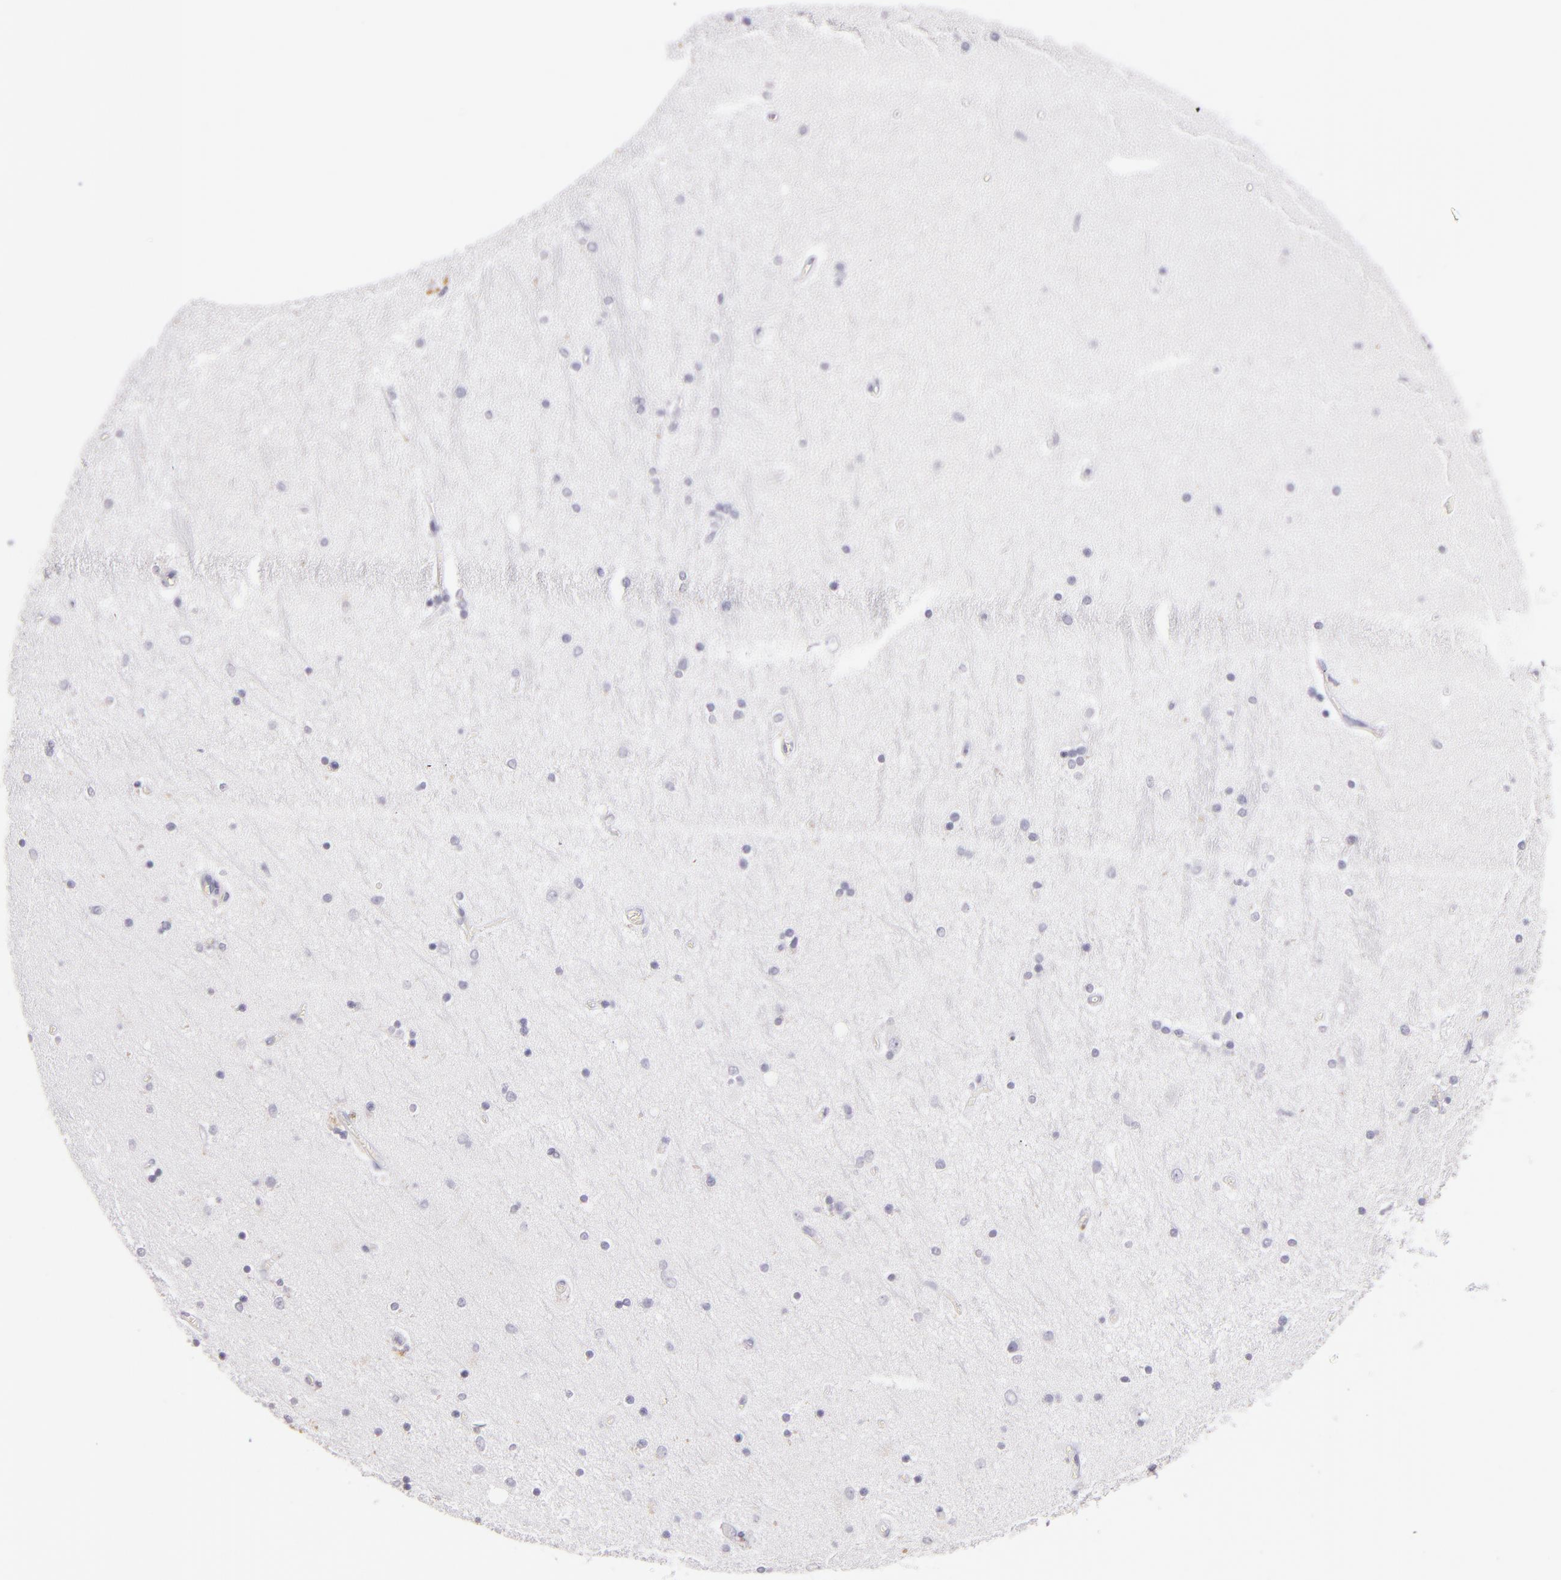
{"staining": {"intensity": "negative", "quantity": "none", "location": "none"}, "tissue": "hippocampus", "cell_type": "Glial cells", "image_type": "normal", "snomed": [{"axis": "morphology", "description": "Normal tissue, NOS"}, {"axis": "topography", "description": "Hippocampus"}], "caption": "An image of hippocampus stained for a protein shows no brown staining in glial cells.", "gene": "IL2RA", "patient": {"sex": "female", "age": 54}}